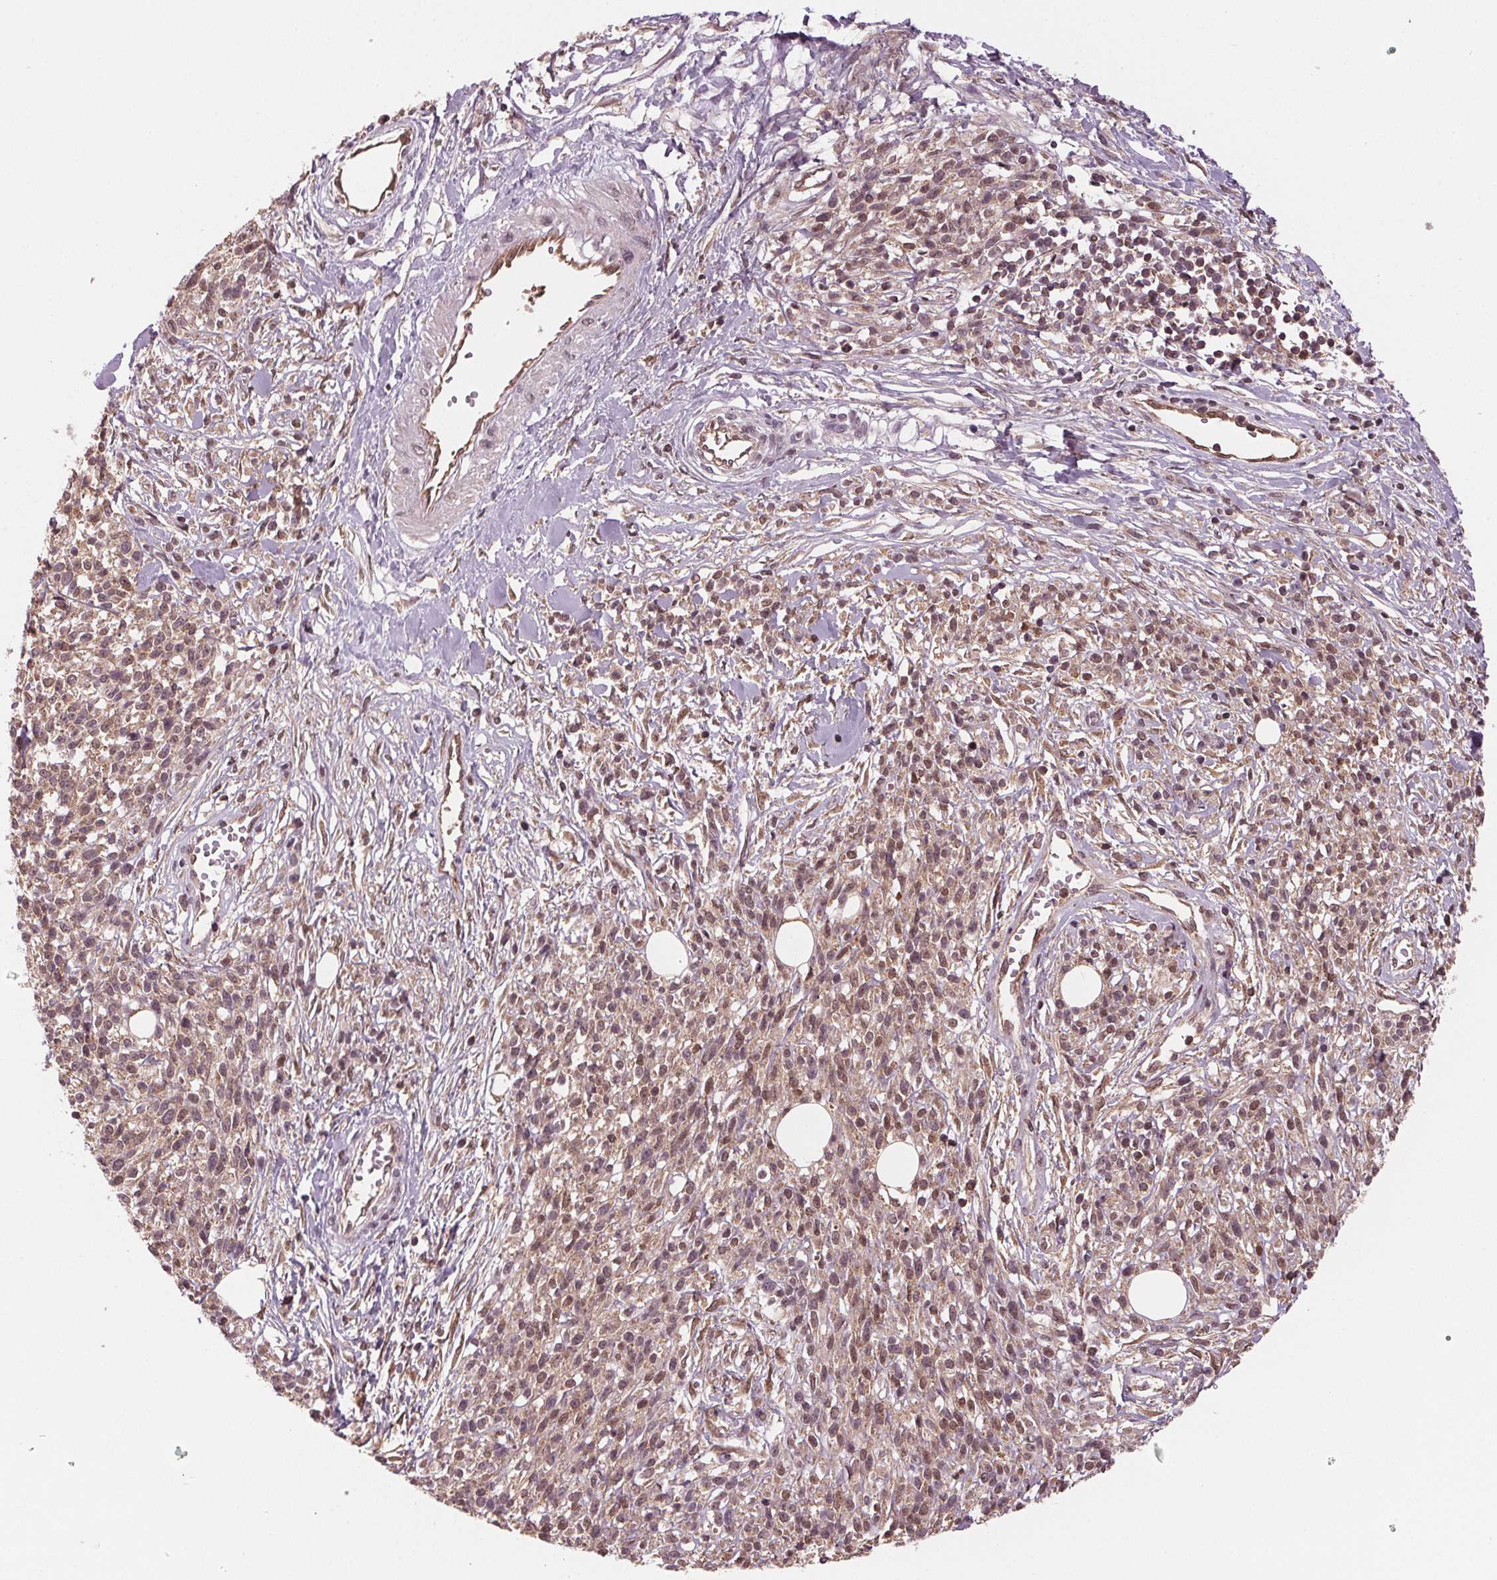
{"staining": {"intensity": "weak", "quantity": ">75%", "location": "cytoplasmic/membranous,nuclear"}, "tissue": "melanoma", "cell_type": "Tumor cells", "image_type": "cancer", "snomed": [{"axis": "morphology", "description": "Malignant melanoma, NOS"}, {"axis": "topography", "description": "Skin"}, {"axis": "topography", "description": "Skin of trunk"}], "caption": "Immunohistochemical staining of human melanoma shows low levels of weak cytoplasmic/membranous and nuclear staining in approximately >75% of tumor cells.", "gene": "STAT3", "patient": {"sex": "male", "age": 74}}